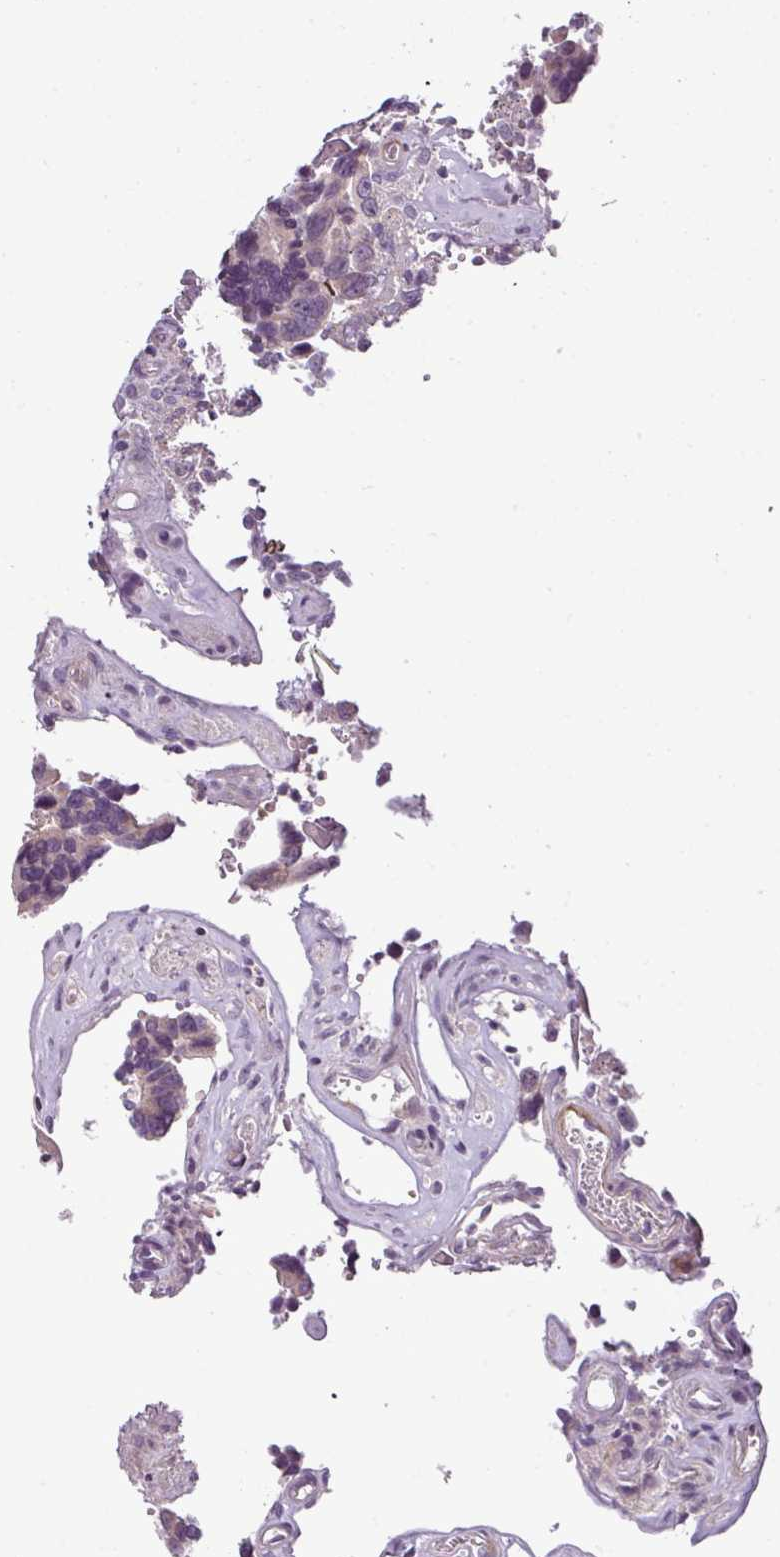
{"staining": {"intensity": "weak", "quantity": "25%-75%", "location": "cytoplasmic/membranous"}, "tissue": "colorectal cancer", "cell_type": "Tumor cells", "image_type": "cancer", "snomed": [{"axis": "morphology", "description": "Adenocarcinoma, NOS"}, {"axis": "topography", "description": "Colon"}], "caption": "A high-resolution micrograph shows IHC staining of colorectal adenocarcinoma, which demonstrates weak cytoplasmic/membranous positivity in approximately 25%-75% of tumor cells. (DAB IHC with brightfield microscopy, high magnification).", "gene": "TEX30", "patient": {"sex": "male", "age": 84}}